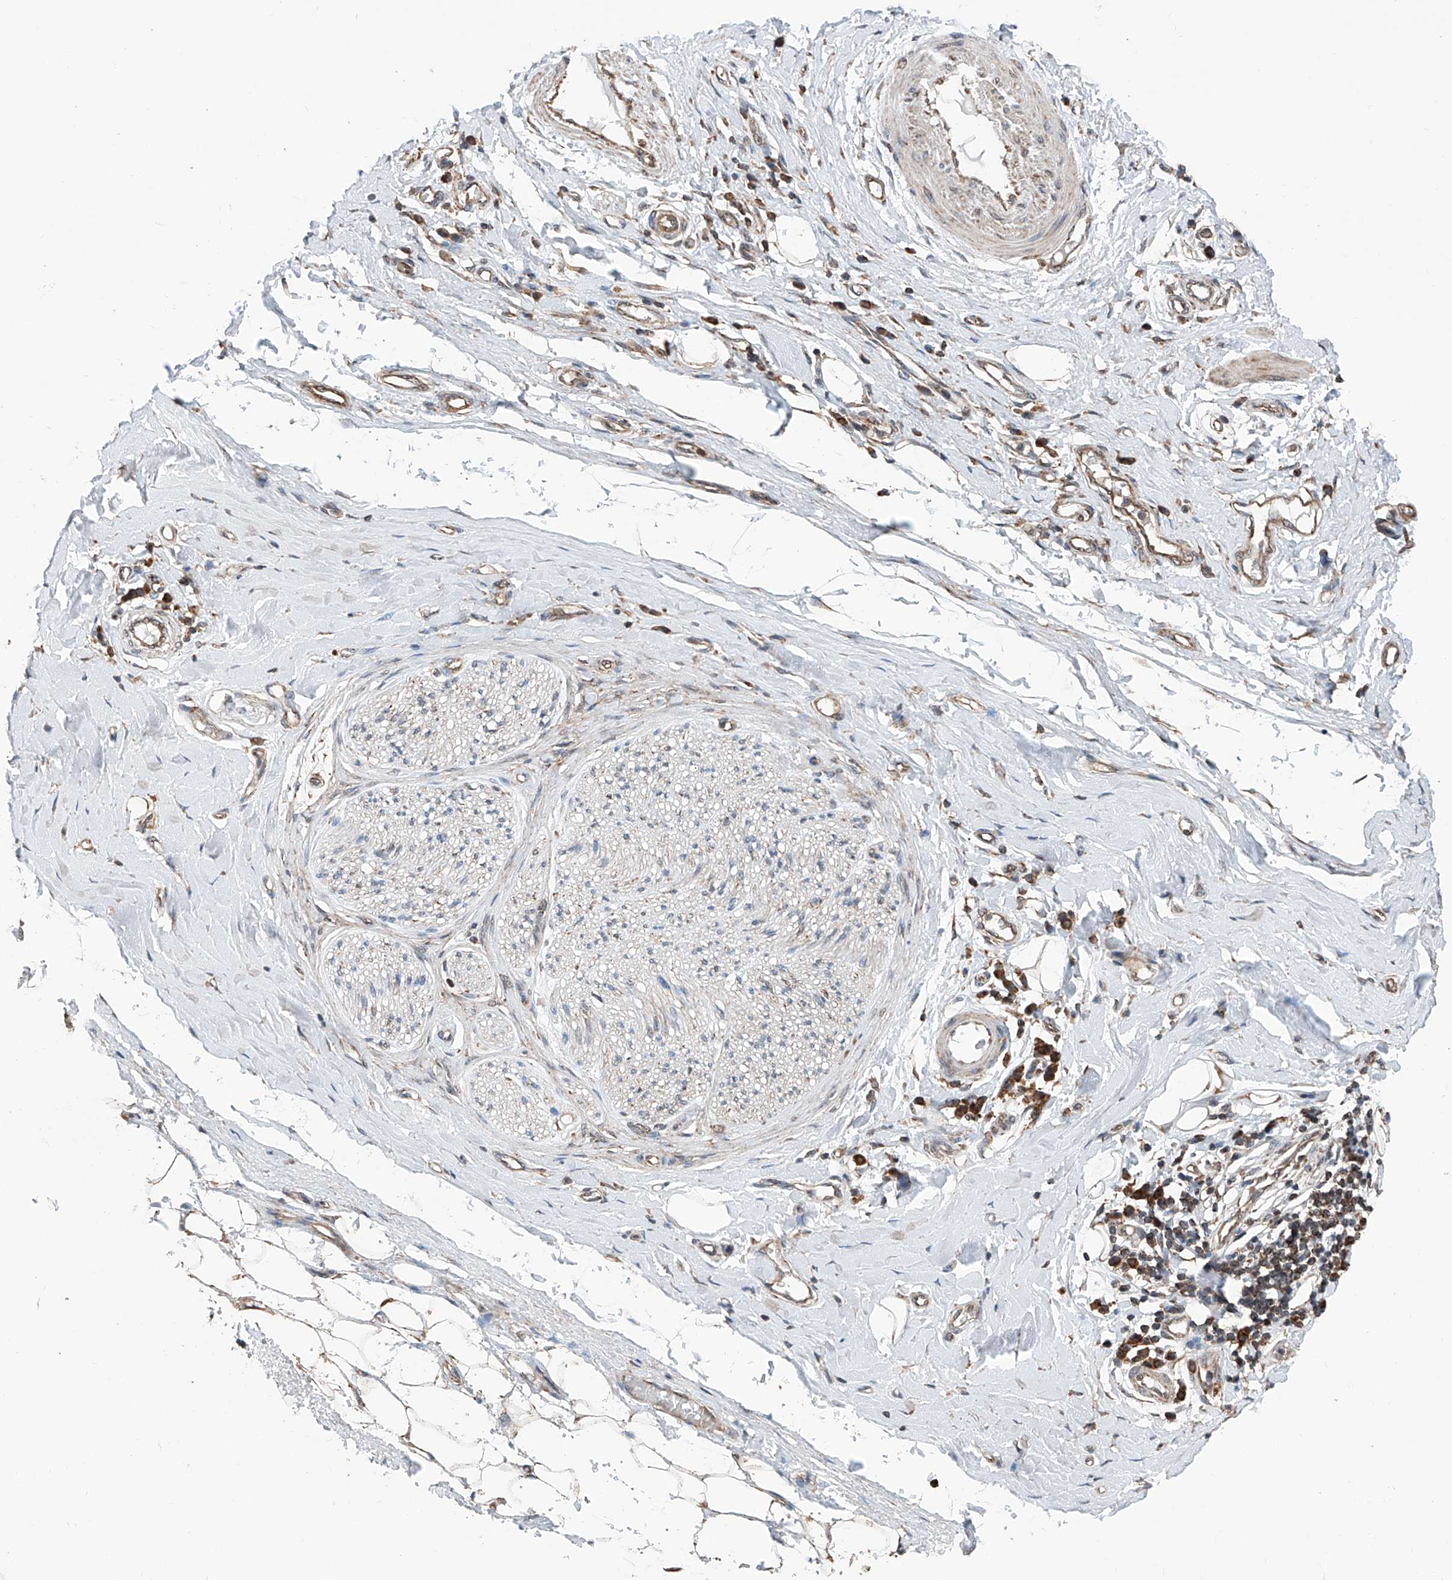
{"staining": {"intensity": "moderate", "quantity": "25%-75%", "location": "cytoplasmic/membranous"}, "tissue": "soft tissue", "cell_type": "Chondrocytes", "image_type": "normal", "snomed": [{"axis": "morphology", "description": "Normal tissue, NOS"}, {"axis": "morphology", "description": "Adenocarcinoma, NOS"}, {"axis": "topography", "description": "Esophagus"}, {"axis": "topography", "description": "Stomach, upper"}, {"axis": "topography", "description": "Peripheral nerve tissue"}], "caption": "A micrograph showing moderate cytoplasmic/membranous staining in approximately 25%-75% of chondrocytes in benign soft tissue, as visualized by brown immunohistochemical staining.", "gene": "ZNF445", "patient": {"sex": "male", "age": 62}}